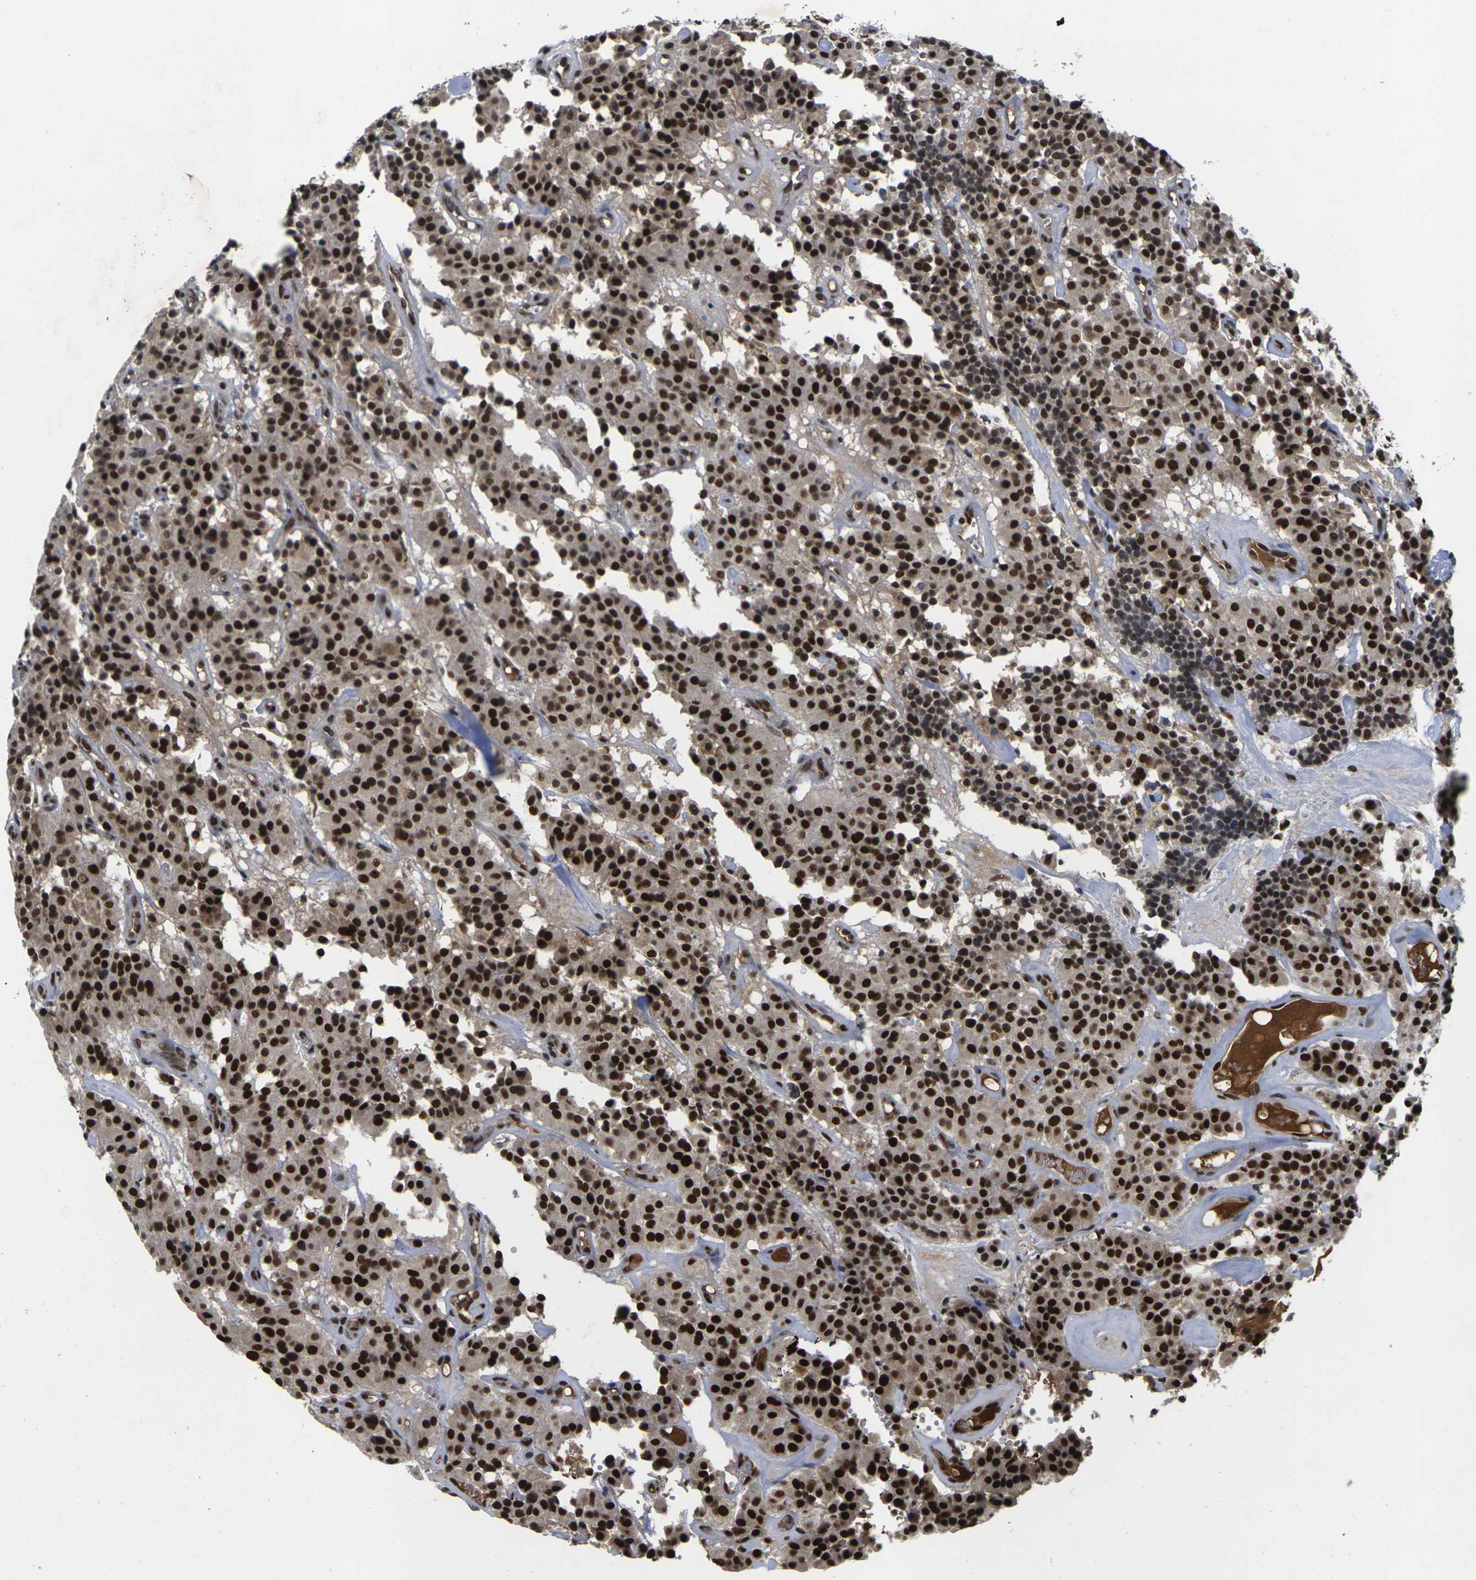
{"staining": {"intensity": "strong", "quantity": ">75%", "location": "nuclear"}, "tissue": "carcinoid", "cell_type": "Tumor cells", "image_type": "cancer", "snomed": [{"axis": "morphology", "description": "Carcinoid, malignant, NOS"}, {"axis": "topography", "description": "Lung"}], "caption": "Protein staining reveals strong nuclear expression in approximately >75% of tumor cells in malignant carcinoid.", "gene": "GTF2E1", "patient": {"sex": "male", "age": 30}}